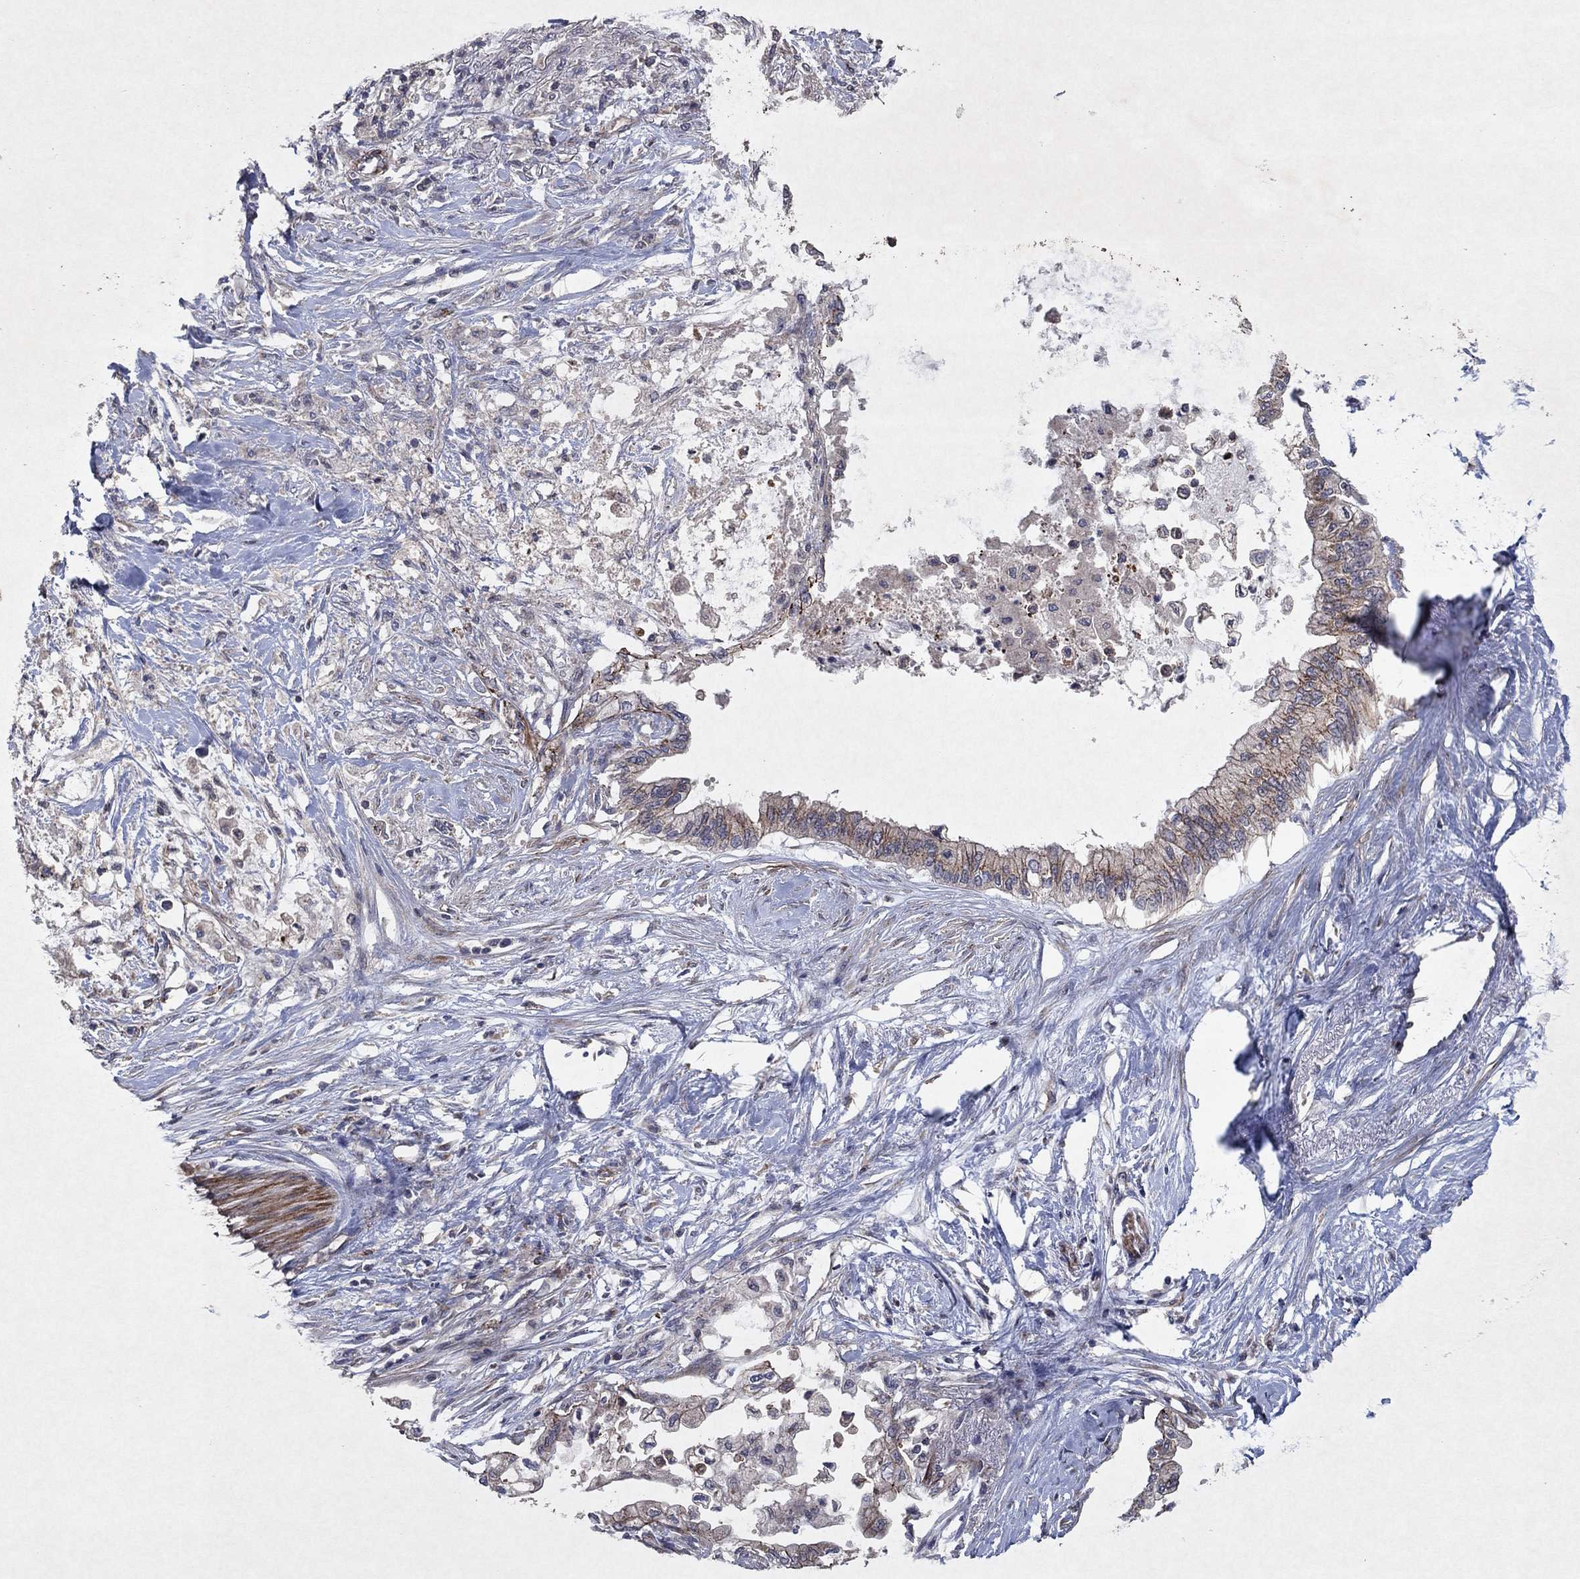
{"staining": {"intensity": "moderate", "quantity": "<25%", "location": "cytoplasmic/membranous"}, "tissue": "pancreatic cancer", "cell_type": "Tumor cells", "image_type": "cancer", "snomed": [{"axis": "morphology", "description": "Normal tissue, NOS"}, {"axis": "morphology", "description": "Adenocarcinoma, NOS"}, {"axis": "topography", "description": "Pancreas"}, {"axis": "topography", "description": "Duodenum"}], "caption": "Pancreatic adenocarcinoma stained with a protein marker shows moderate staining in tumor cells.", "gene": "FRG1", "patient": {"sex": "female", "age": 60}}